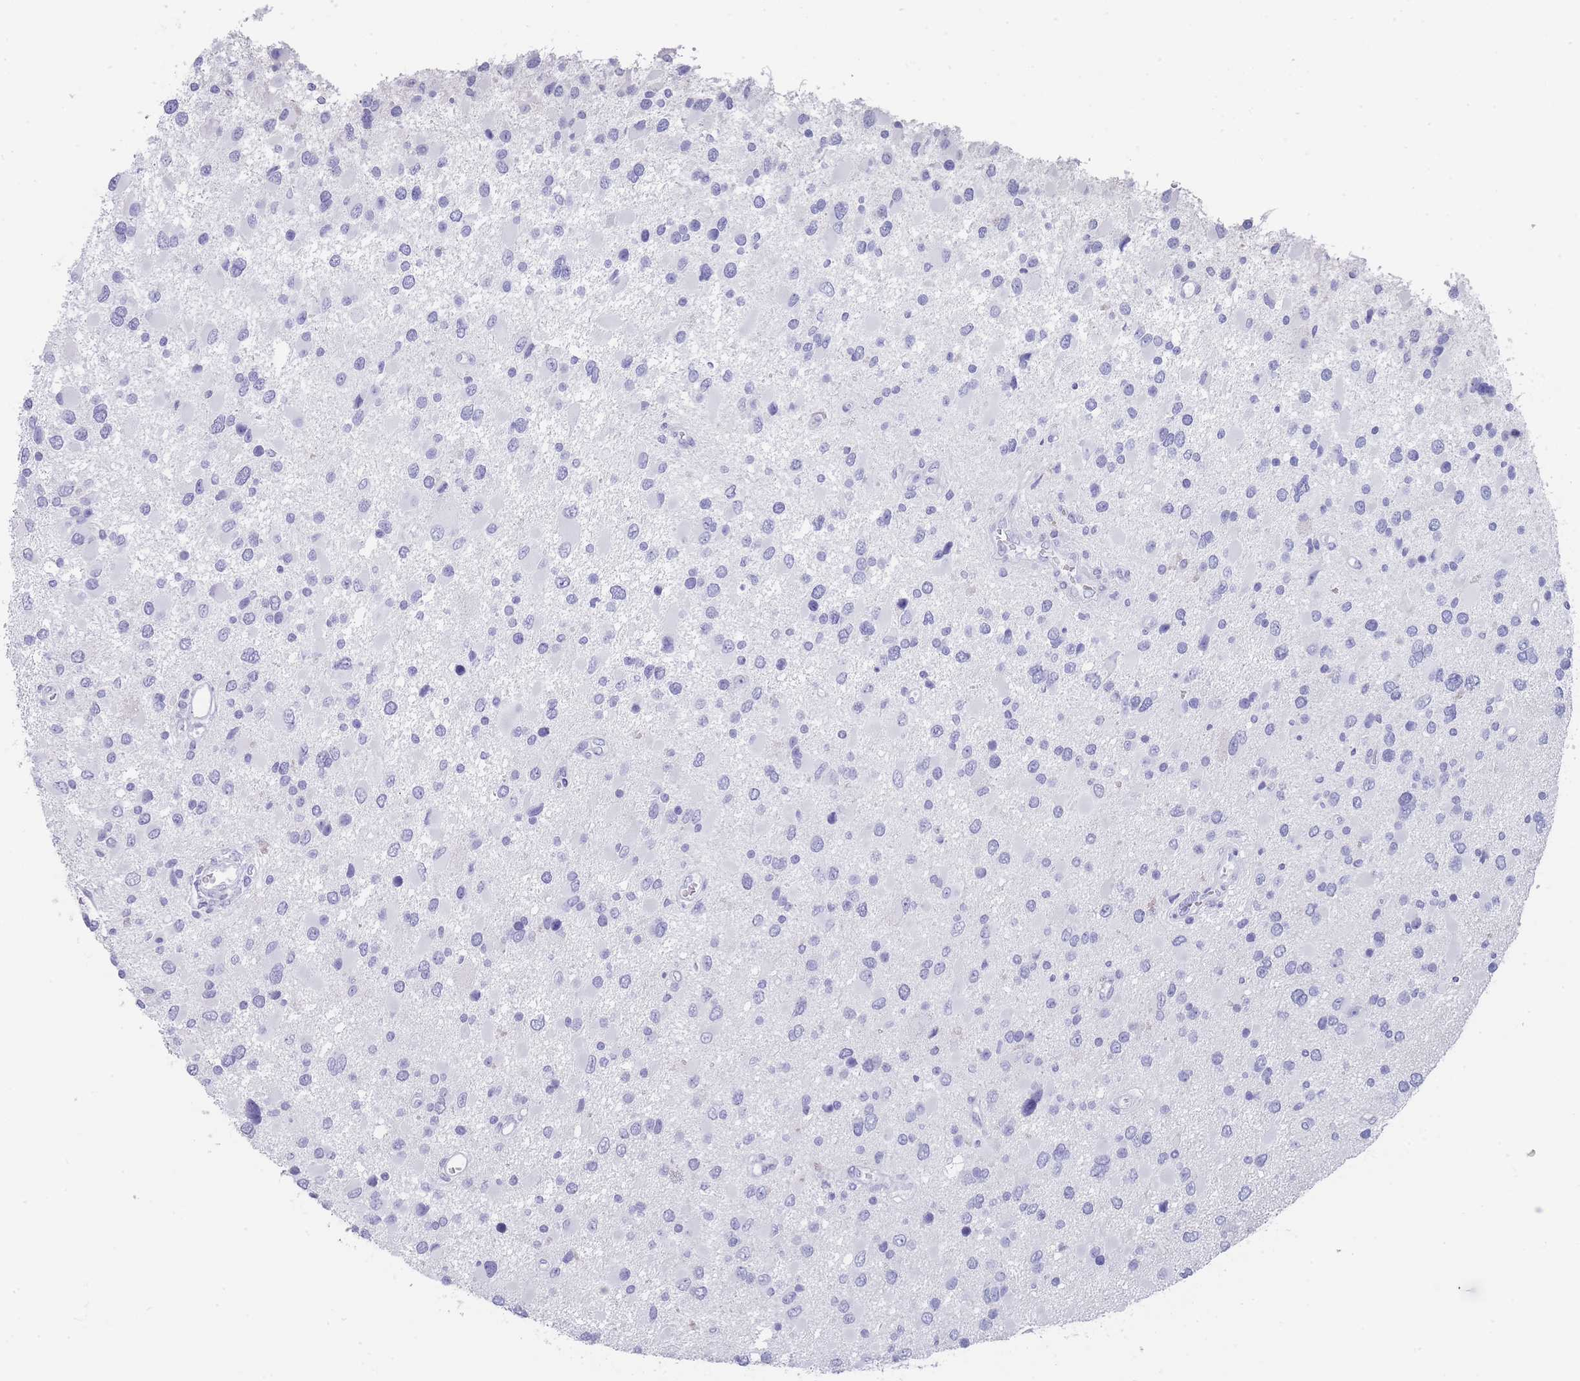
{"staining": {"intensity": "negative", "quantity": "none", "location": "none"}, "tissue": "glioma", "cell_type": "Tumor cells", "image_type": "cancer", "snomed": [{"axis": "morphology", "description": "Glioma, malignant, High grade"}, {"axis": "topography", "description": "Brain"}], "caption": "Immunohistochemical staining of high-grade glioma (malignant) displays no significant staining in tumor cells. (Brightfield microscopy of DAB immunohistochemistry at high magnification).", "gene": "RAB2B", "patient": {"sex": "male", "age": 53}}